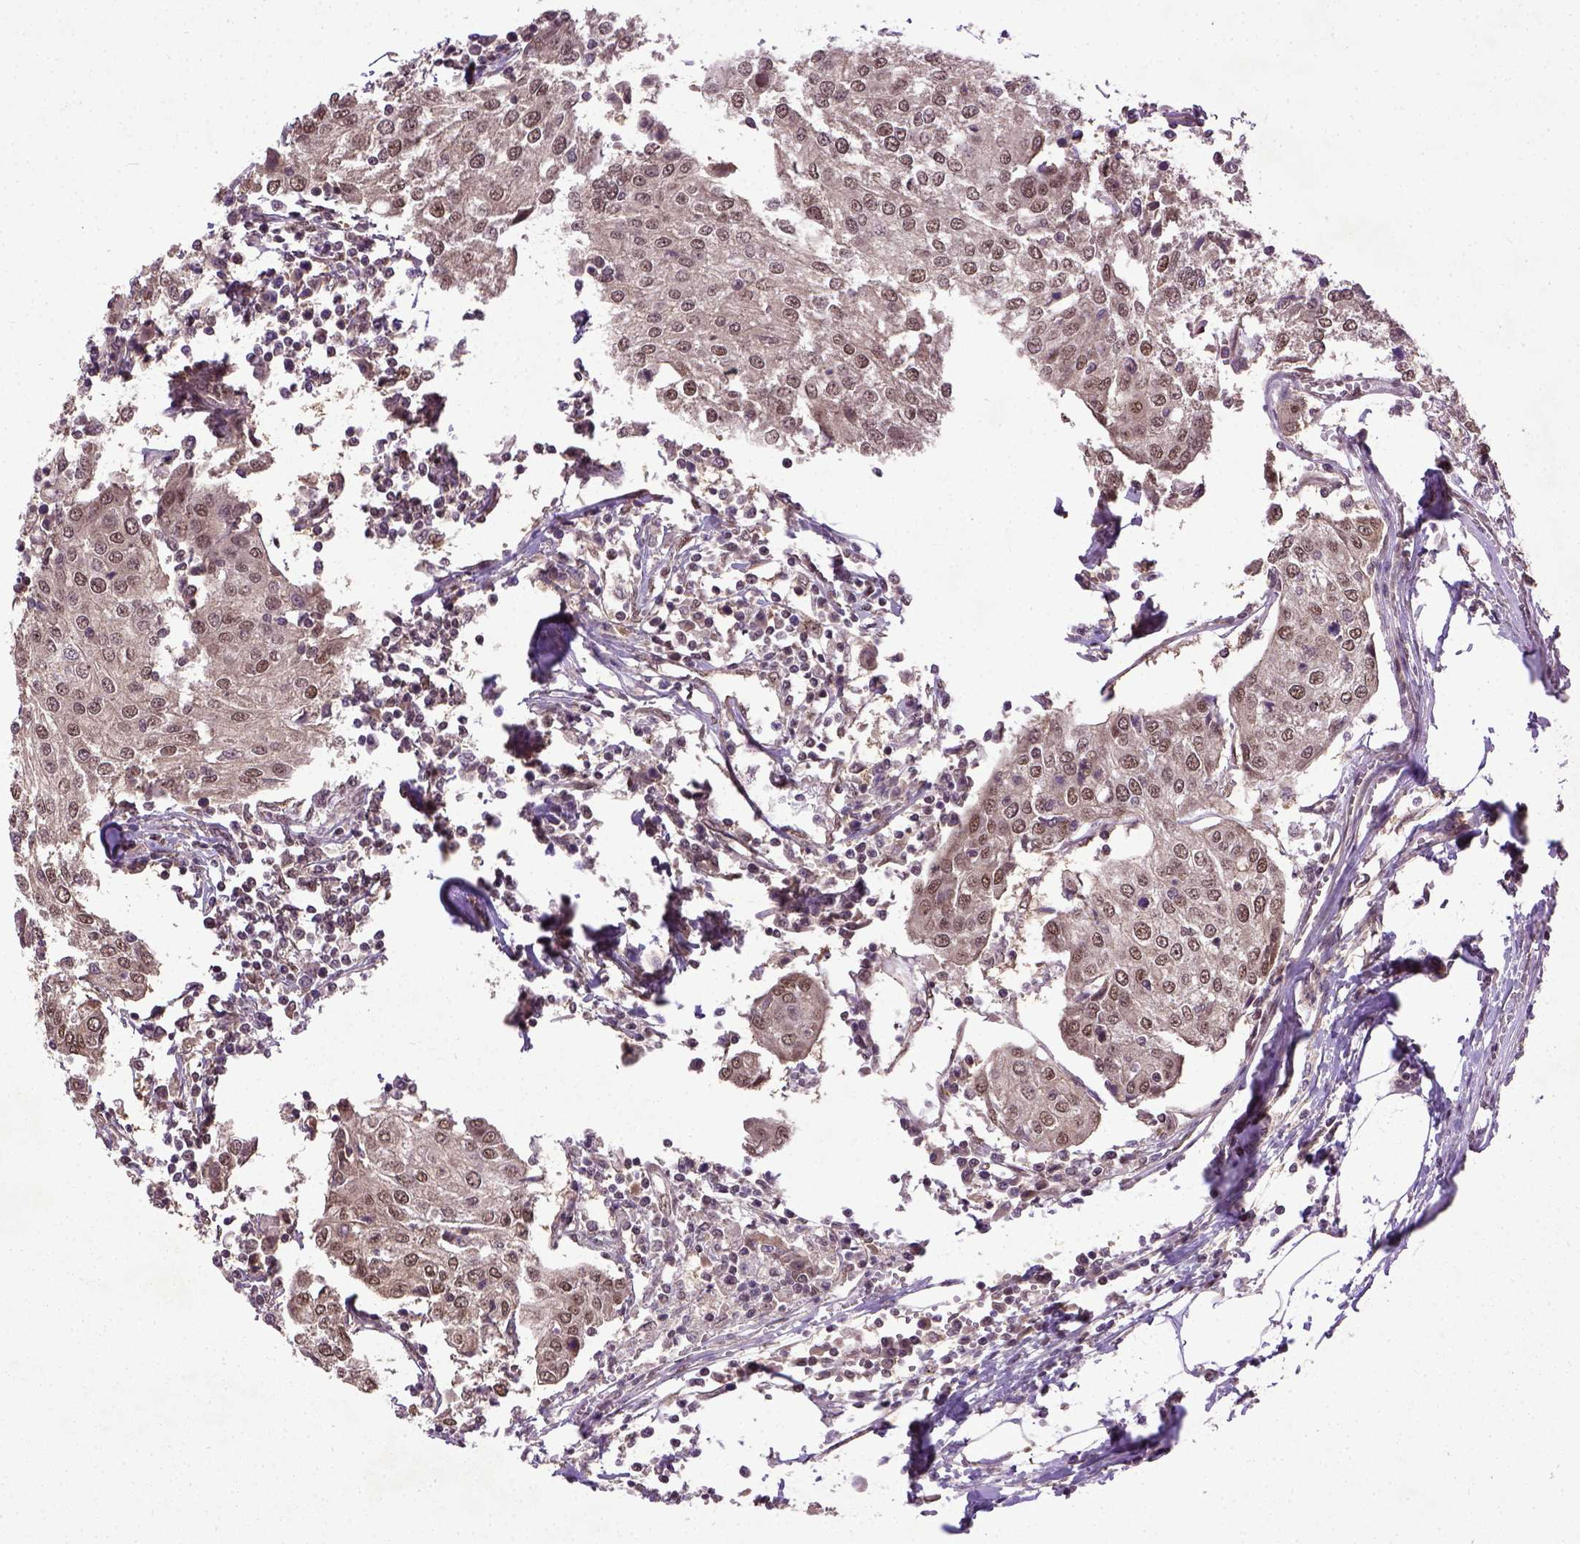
{"staining": {"intensity": "weak", "quantity": ">75%", "location": "nuclear"}, "tissue": "urothelial cancer", "cell_type": "Tumor cells", "image_type": "cancer", "snomed": [{"axis": "morphology", "description": "Urothelial carcinoma, High grade"}, {"axis": "topography", "description": "Urinary bladder"}], "caption": "Human urothelial cancer stained for a protein (brown) exhibits weak nuclear positive positivity in approximately >75% of tumor cells.", "gene": "UBA3", "patient": {"sex": "female", "age": 85}}